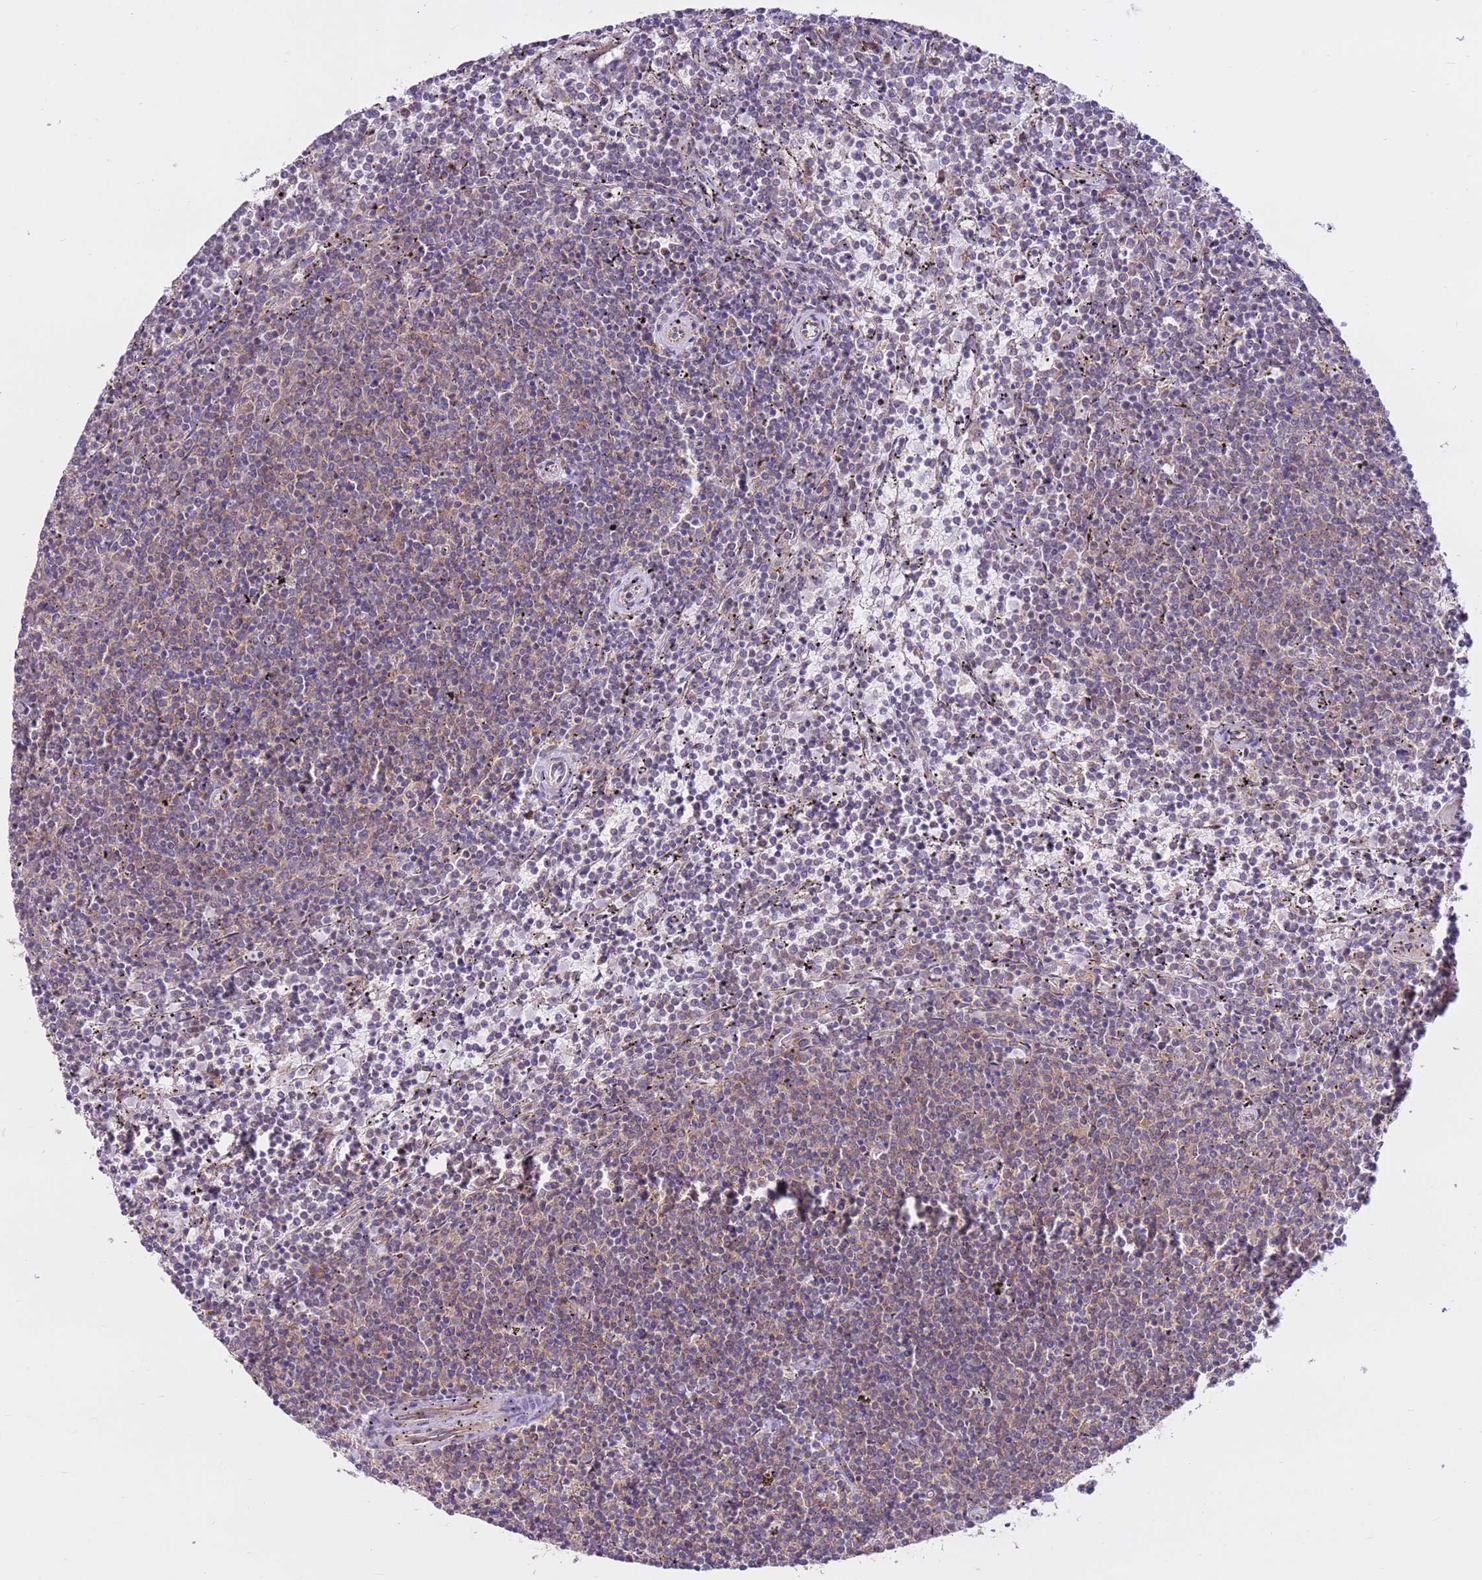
{"staining": {"intensity": "weak", "quantity": "25%-75%", "location": "cytoplasmic/membranous"}, "tissue": "lymphoma", "cell_type": "Tumor cells", "image_type": "cancer", "snomed": [{"axis": "morphology", "description": "Malignant lymphoma, non-Hodgkin's type, Low grade"}, {"axis": "topography", "description": "Spleen"}], "caption": "Immunohistochemistry (DAB (3,3'-diaminobenzidine)) staining of human low-grade malignant lymphoma, non-Hodgkin's type exhibits weak cytoplasmic/membranous protein staining in approximately 25%-75% of tumor cells. Using DAB (brown) and hematoxylin (blue) stains, captured at high magnification using brightfield microscopy.", "gene": "DDX19B", "patient": {"sex": "female", "age": 50}}